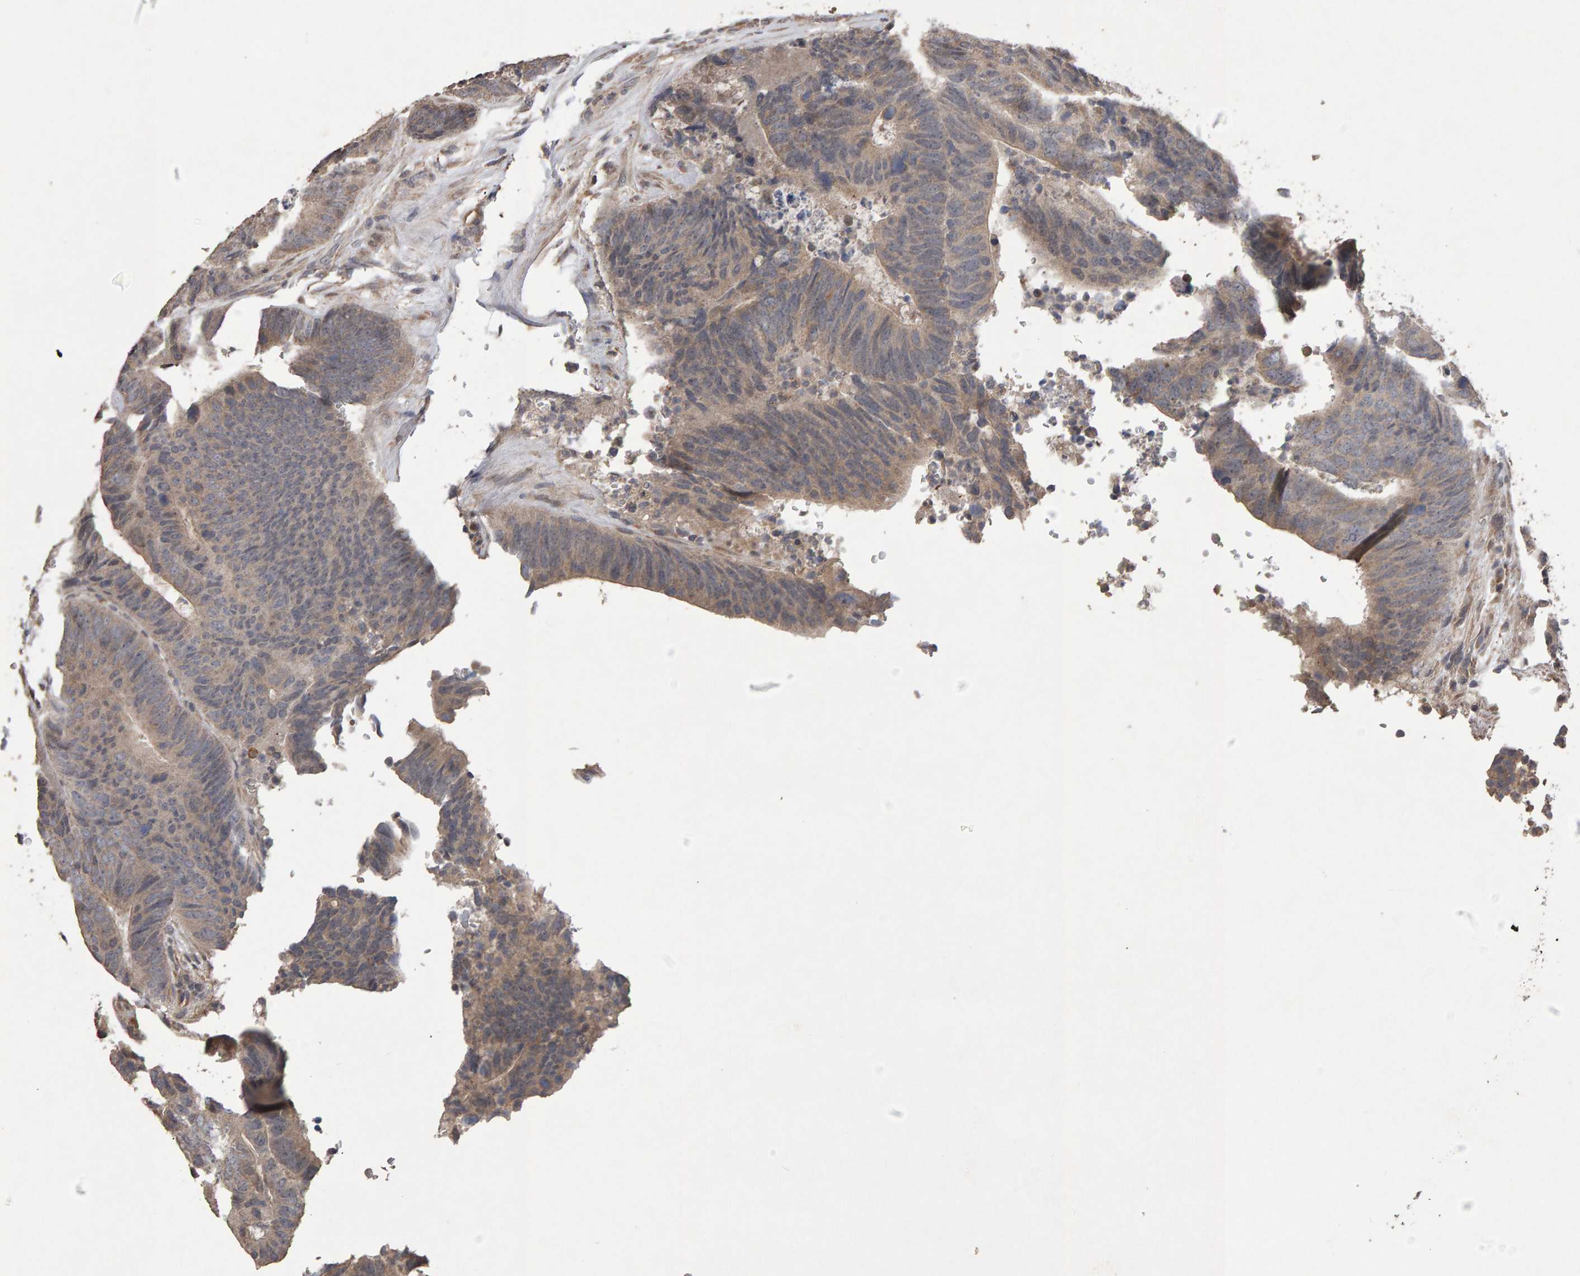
{"staining": {"intensity": "weak", "quantity": ">75%", "location": "cytoplasmic/membranous"}, "tissue": "colorectal cancer", "cell_type": "Tumor cells", "image_type": "cancer", "snomed": [{"axis": "morphology", "description": "Adenocarcinoma, NOS"}, {"axis": "topography", "description": "Colon"}], "caption": "A brown stain shows weak cytoplasmic/membranous positivity of a protein in colorectal cancer (adenocarcinoma) tumor cells.", "gene": "COASY", "patient": {"sex": "male", "age": 56}}